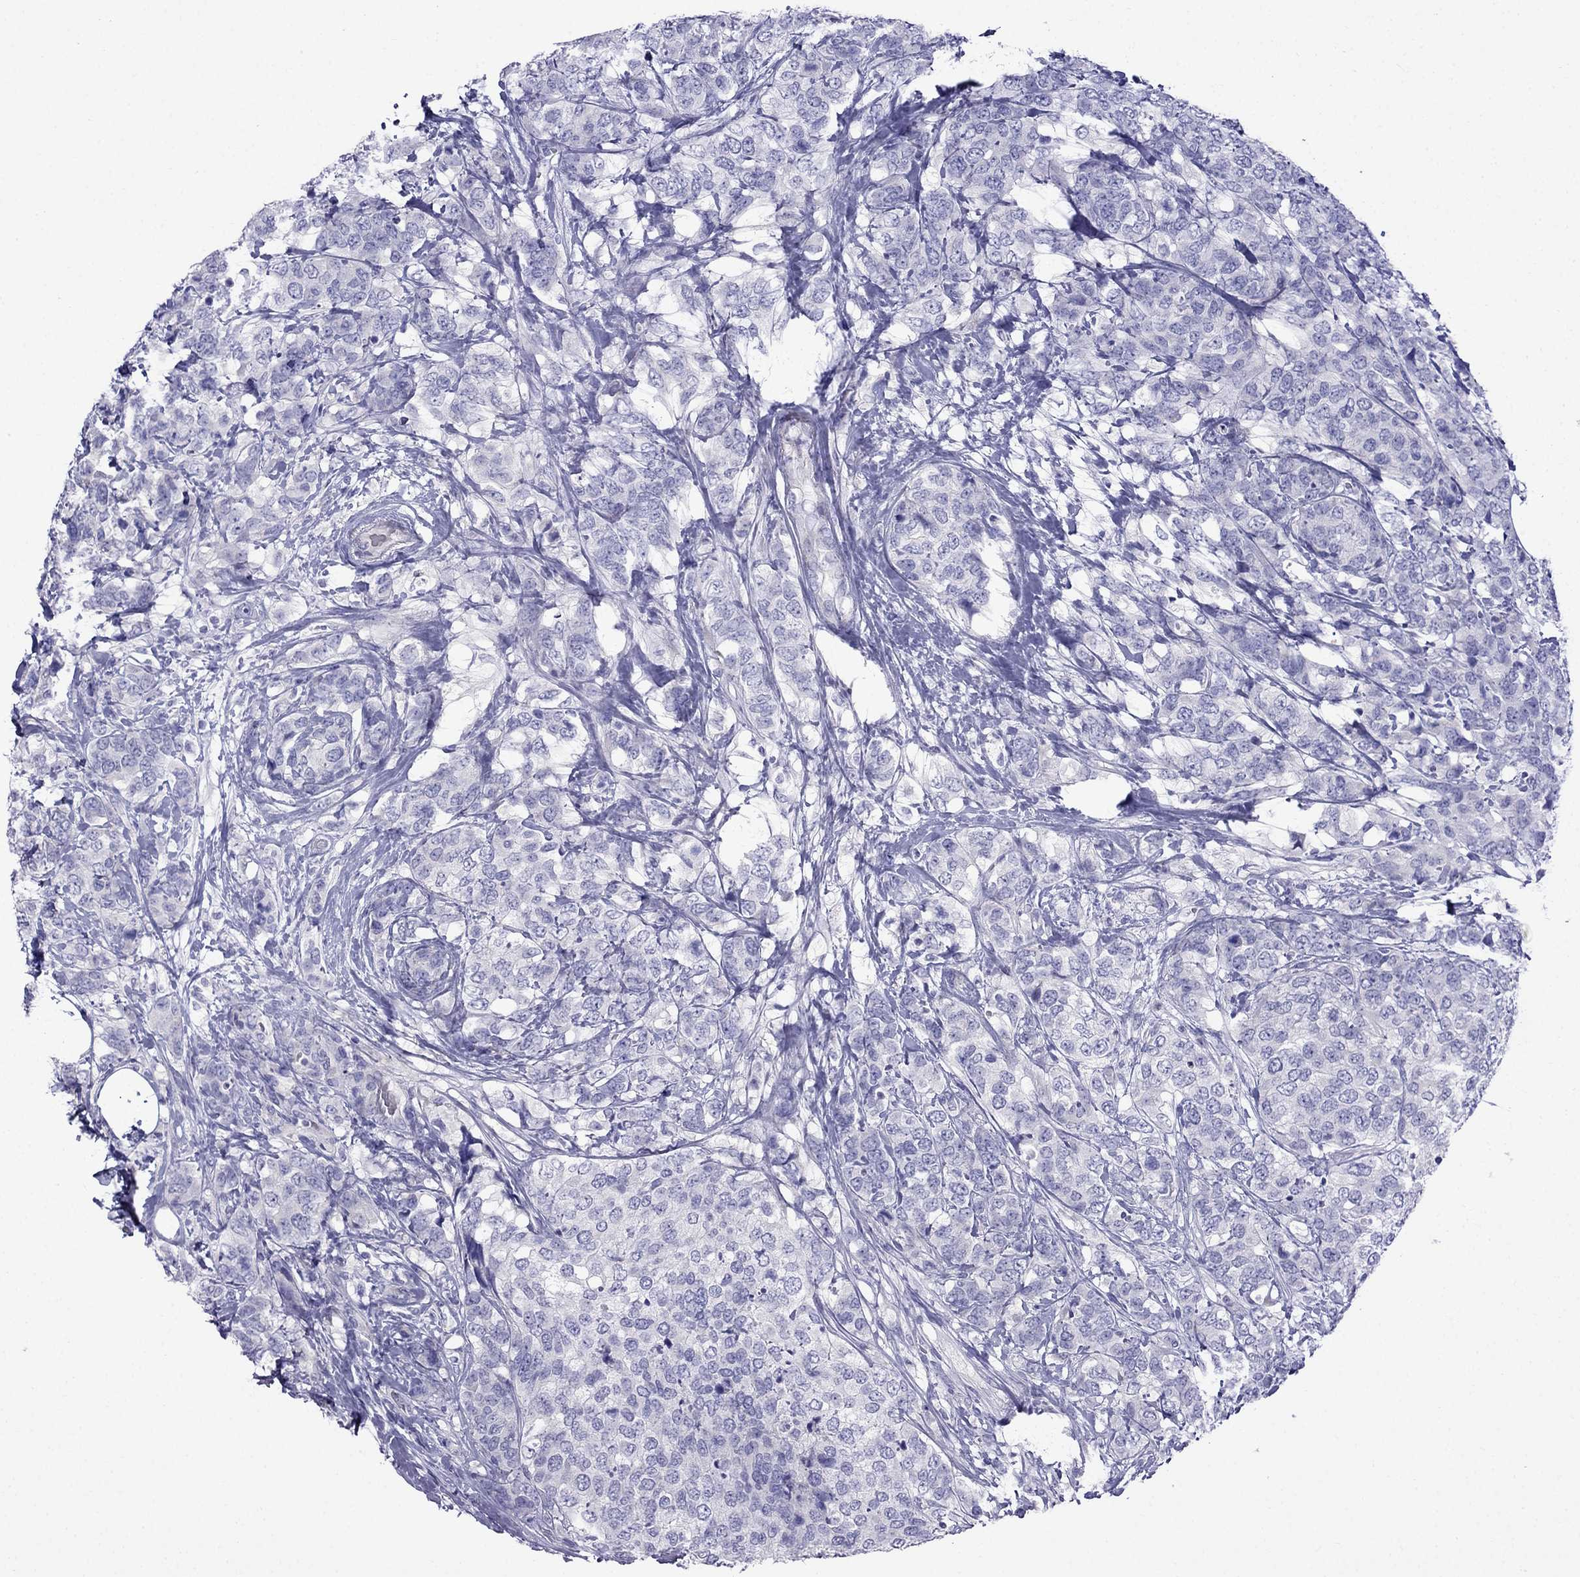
{"staining": {"intensity": "negative", "quantity": "none", "location": "none"}, "tissue": "breast cancer", "cell_type": "Tumor cells", "image_type": "cancer", "snomed": [{"axis": "morphology", "description": "Lobular carcinoma"}, {"axis": "topography", "description": "Breast"}], "caption": "An image of lobular carcinoma (breast) stained for a protein displays no brown staining in tumor cells.", "gene": "PATE1", "patient": {"sex": "female", "age": 59}}